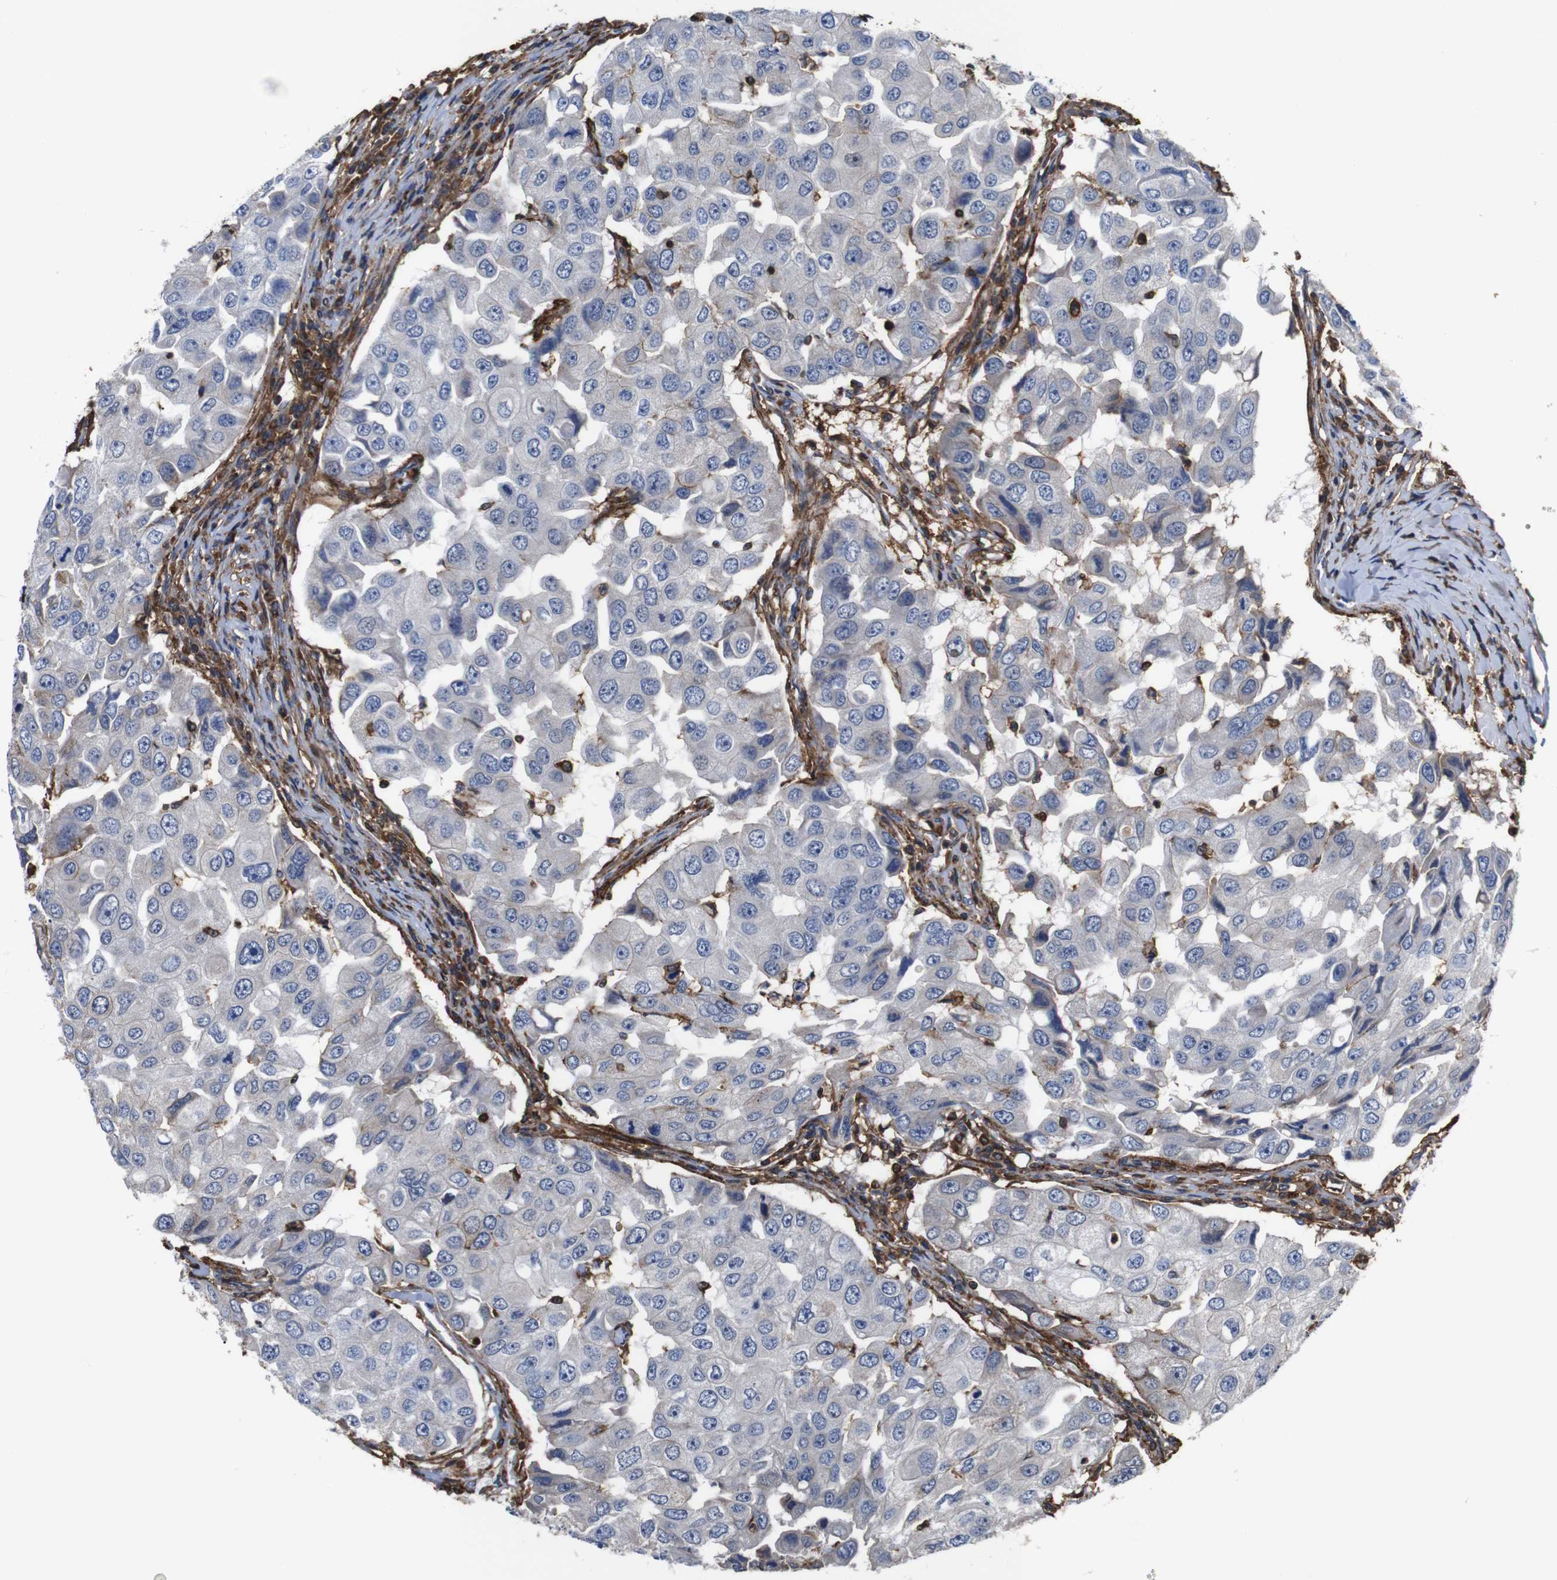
{"staining": {"intensity": "negative", "quantity": "none", "location": "none"}, "tissue": "breast cancer", "cell_type": "Tumor cells", "image_type": "cancer", "snomed": [{"axis": "morphology", "description": "Duct carcinoma"}, {"axis": "topography", "description": "Breast"}], "caption": "DAB immunohistochemical staining of human breast cancer demonstrates no significant staining in tumor cells. (Stains: DAB (3,3'-diaminobenzidine) IHC with hematoxylin counter stain, Microscopy: brightfield microscopy at high magnification).", "gene": "PI4KA", "patient": {"sex": "female", "age": 27}}